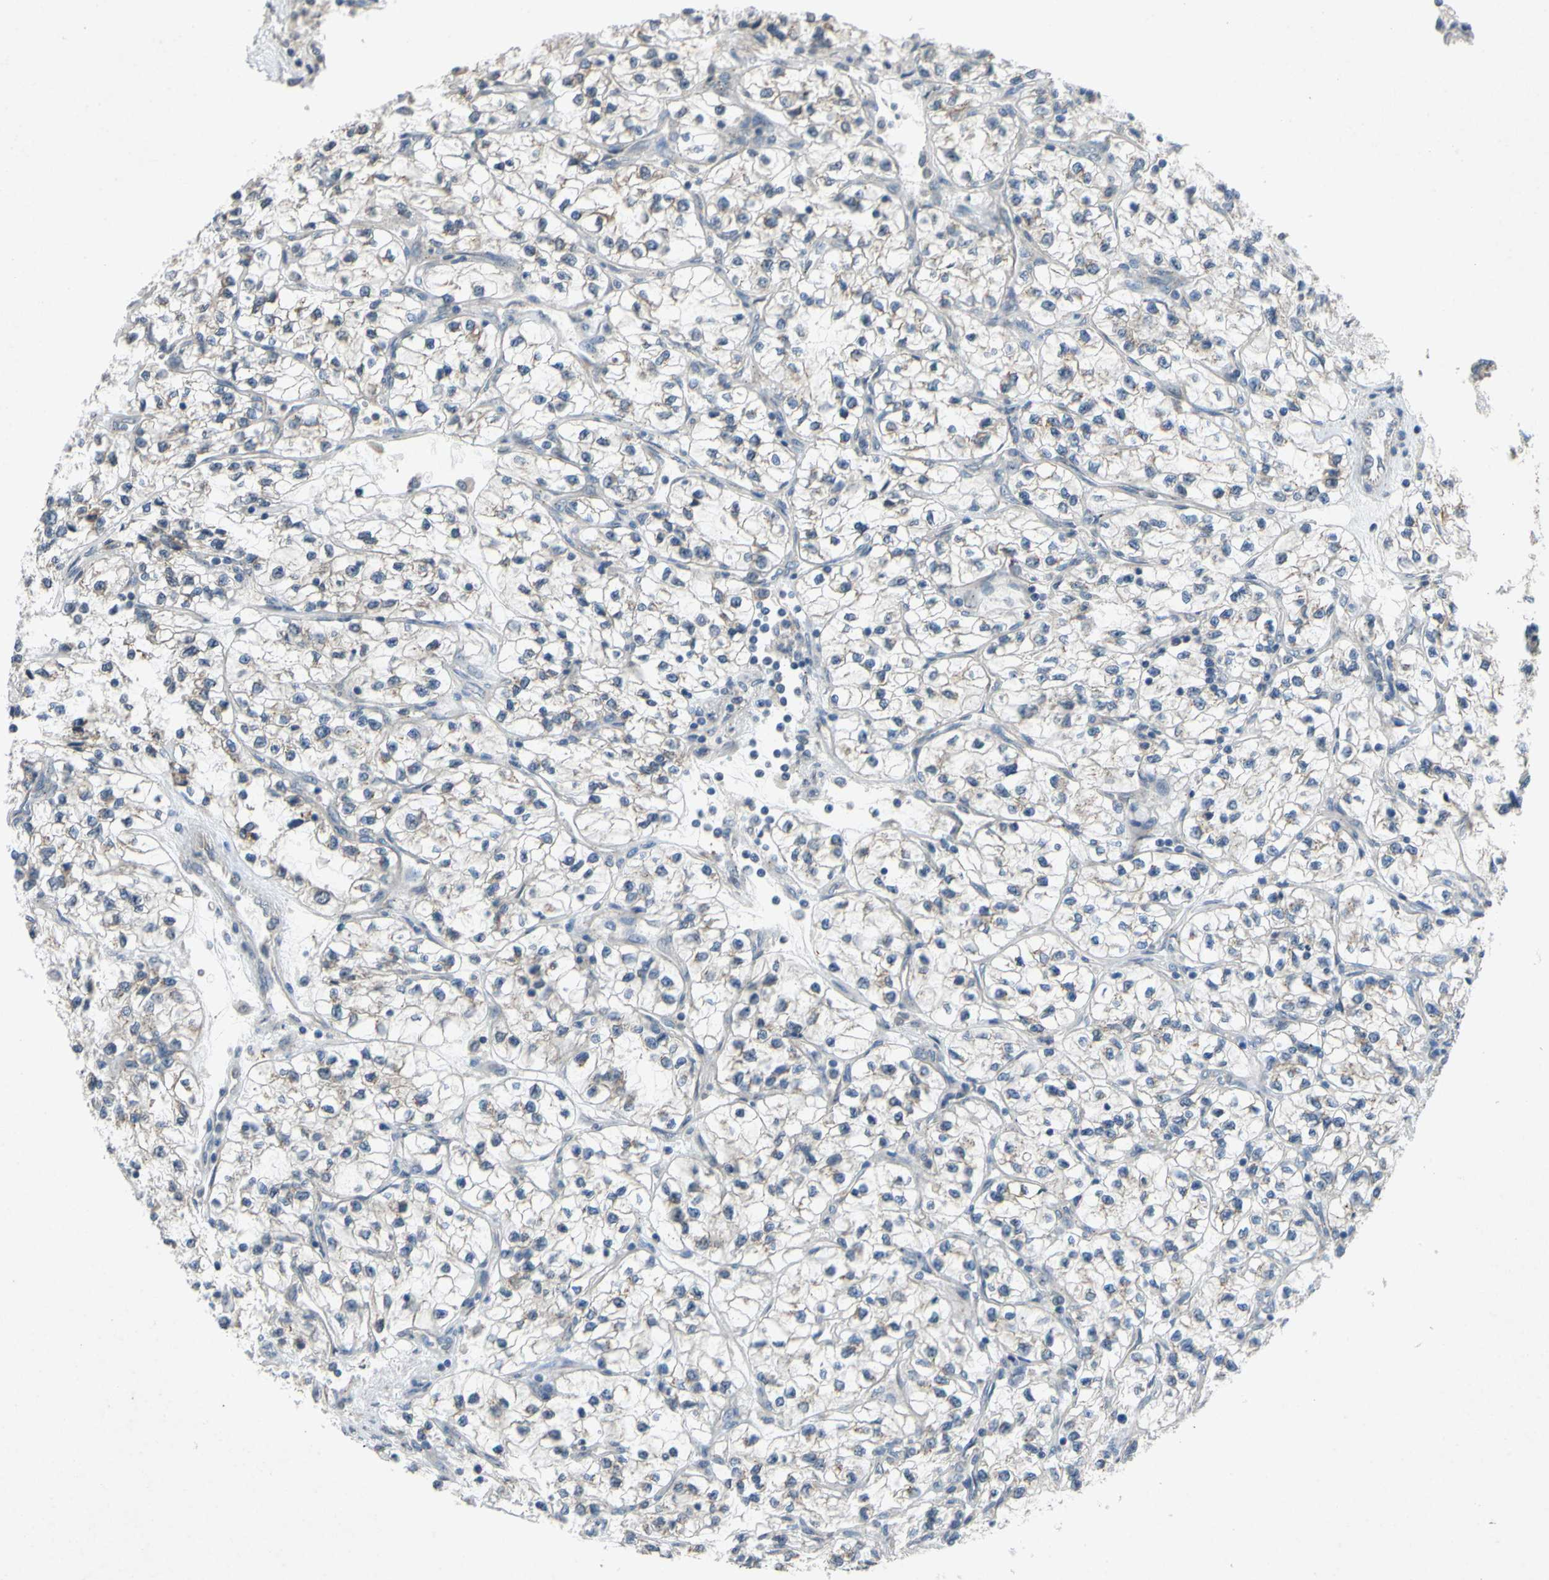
{"staining": {"intensity": "negative", "quantity": "none", "location": "none"}, "tissue": "renal cancer", "cell_type": "Tumor cells", "image_type": "cancer", "snomed": [{"axis": "morphology", "description": "Adenocarcinoma, NOS"}, {"axis": "topography", "description": "Kidney"}], "caption": "A micrograph of human renal adenocarcinoma is negative for staining in tumor cells.", "gene": "ADD2", "patient": {"sex": "female", "age": 57}}